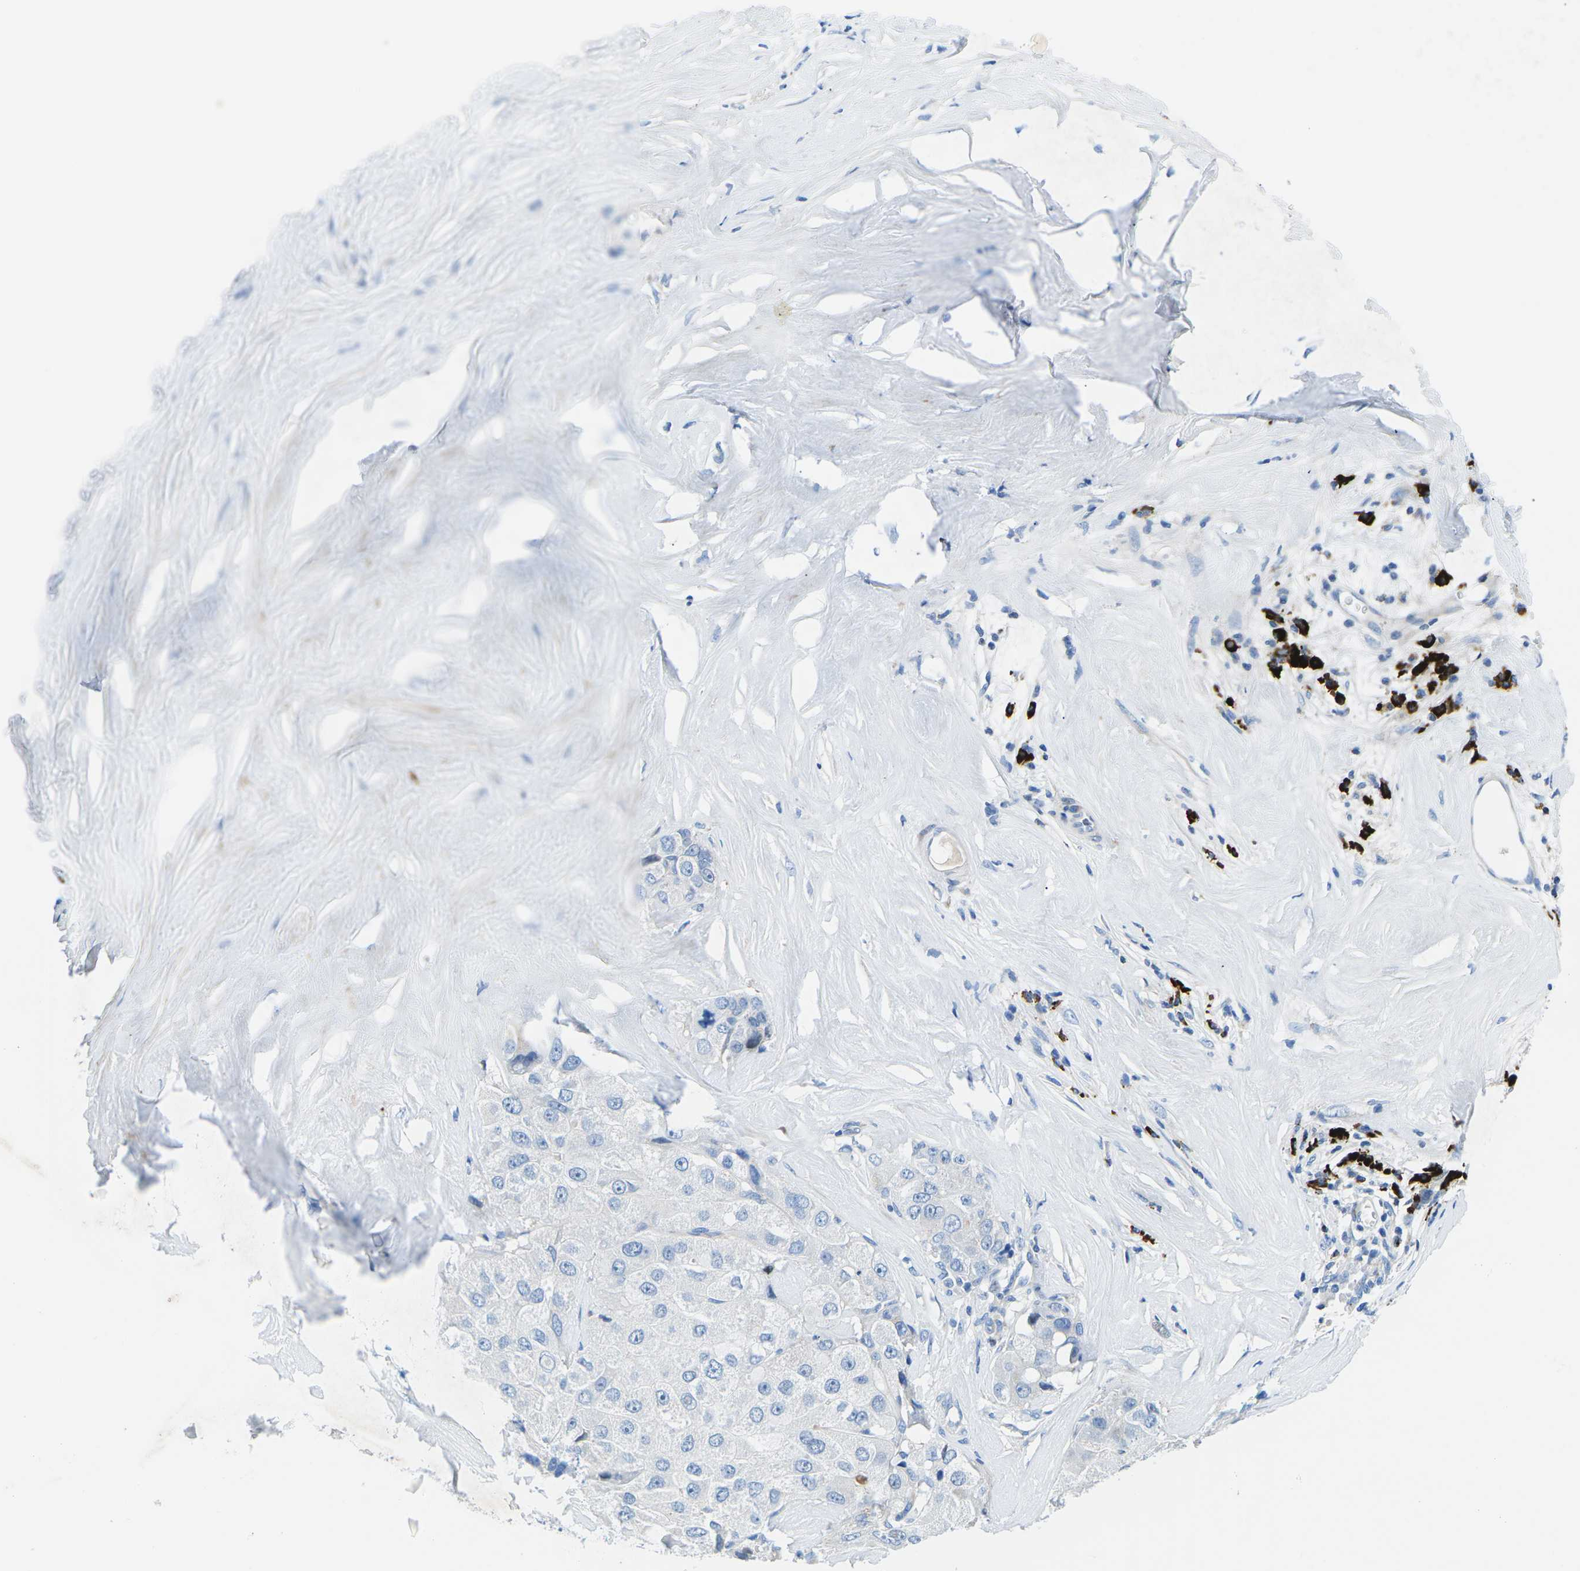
{"staining": {"intensity": "negative", "quantity": "none", "location": "none"}, "tissue": "liver cancer", "cell_type": "Tumor cells", "image_type": "cancer", "snomed": [{"axis": "morphology", "description": "Carcinoma, Hepatocellular, NOS"}, {"axis": "topography", "description": "Liver"}], "caption": "Human liver hepatocellular carcinoma stained for a protein using immunohistochemistry demonstrates no staining in tumor cells.", "gene": "MC4R", "patient": {"sex": "male", "age": 80}}